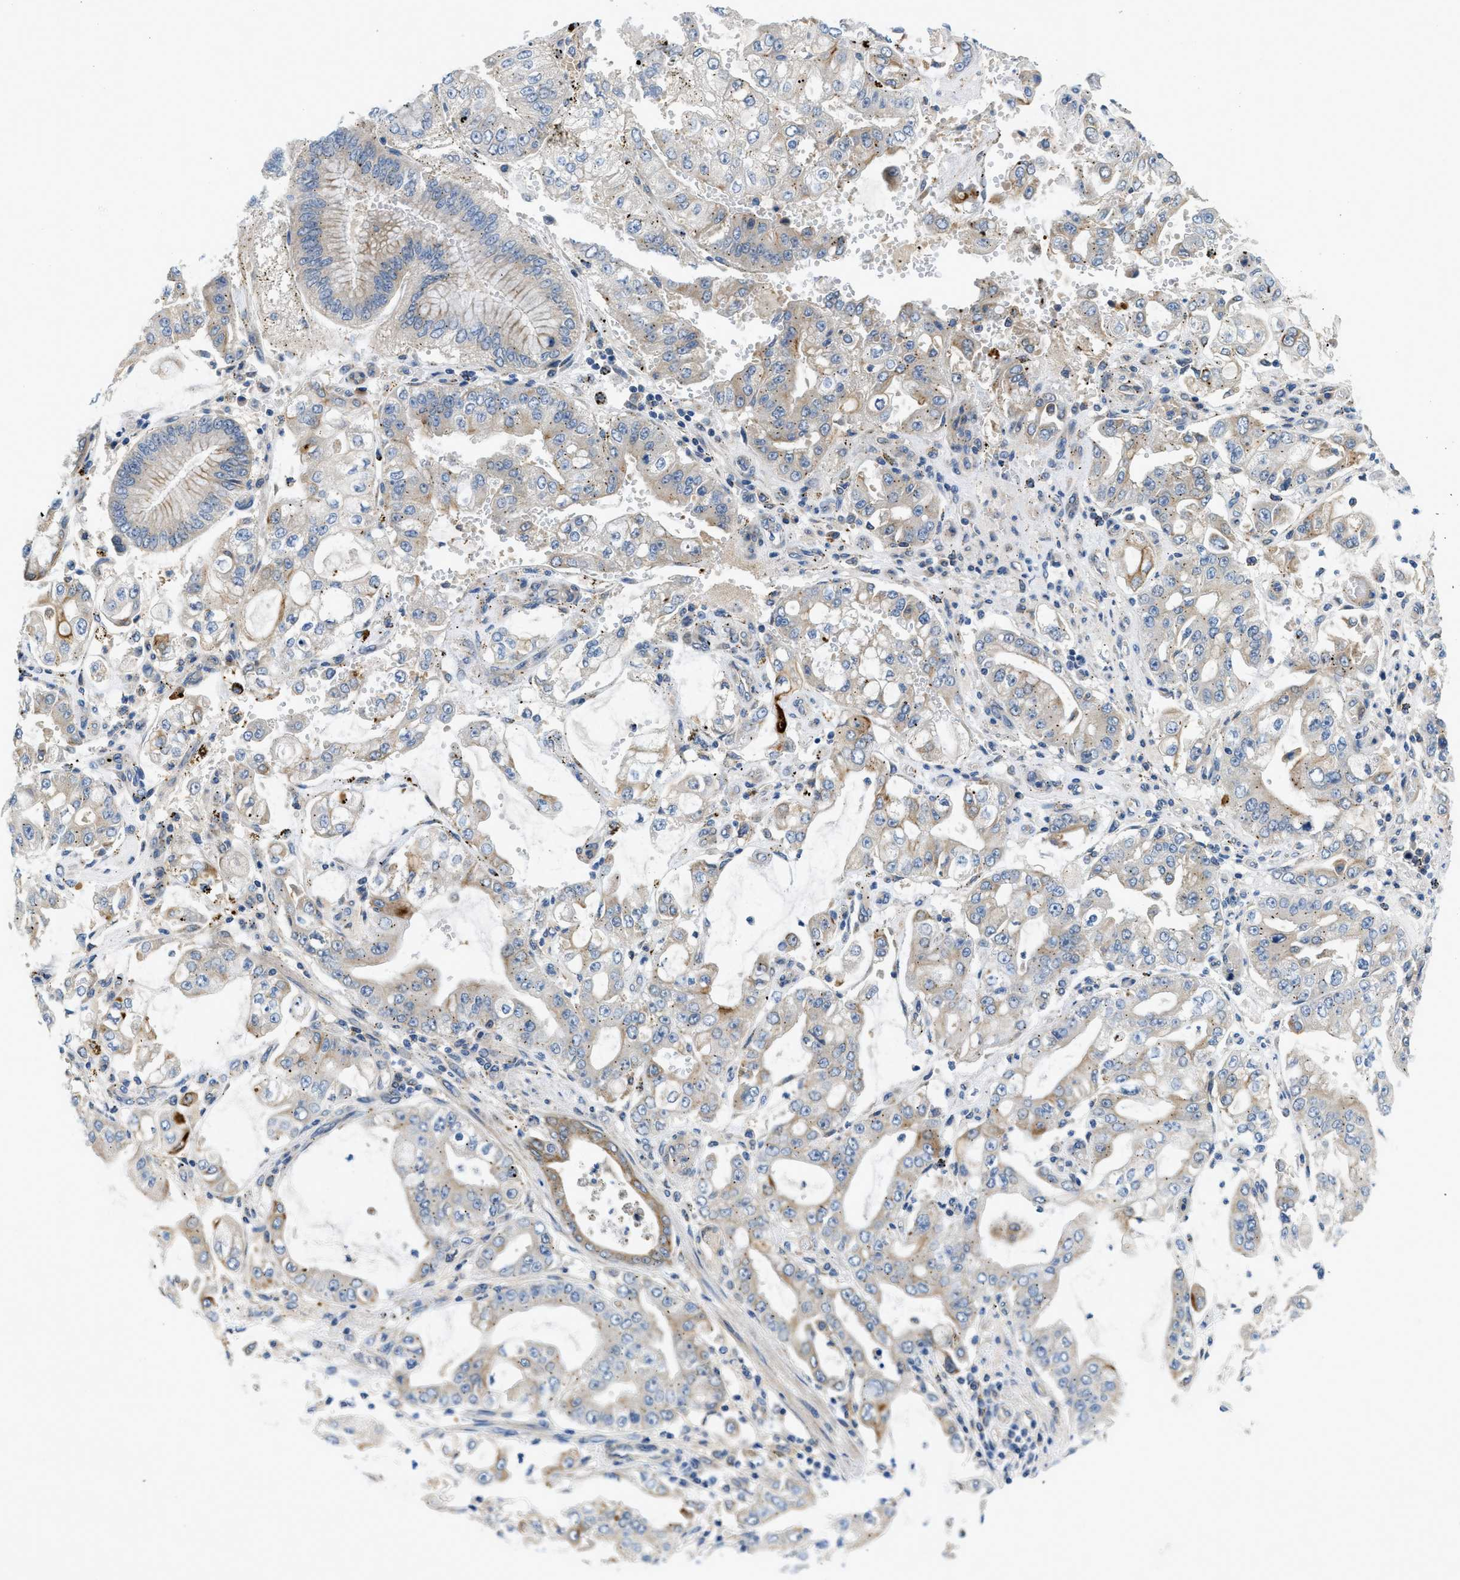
{"staining": {"intensity": "moderate", "quantity": "<25%", "location": "cytoplasmic/membranous"}, "tissue": "stomach cancer", "cell_type": "Tumor cells", "image_type": "cancer", "snomed": [{"axis": "morphology", "description": "Adenocarcinoma, NOS"}, {"axis": "topography", "description": "Stomach"}], "caption": "IHC of human stomach cancer shows low levels of moderate cytoplasmic/membranous positivity in approximately <25% of tumor cells.", "gene": "RIPK2", "patient": {"sex": "male", "age": 76}}